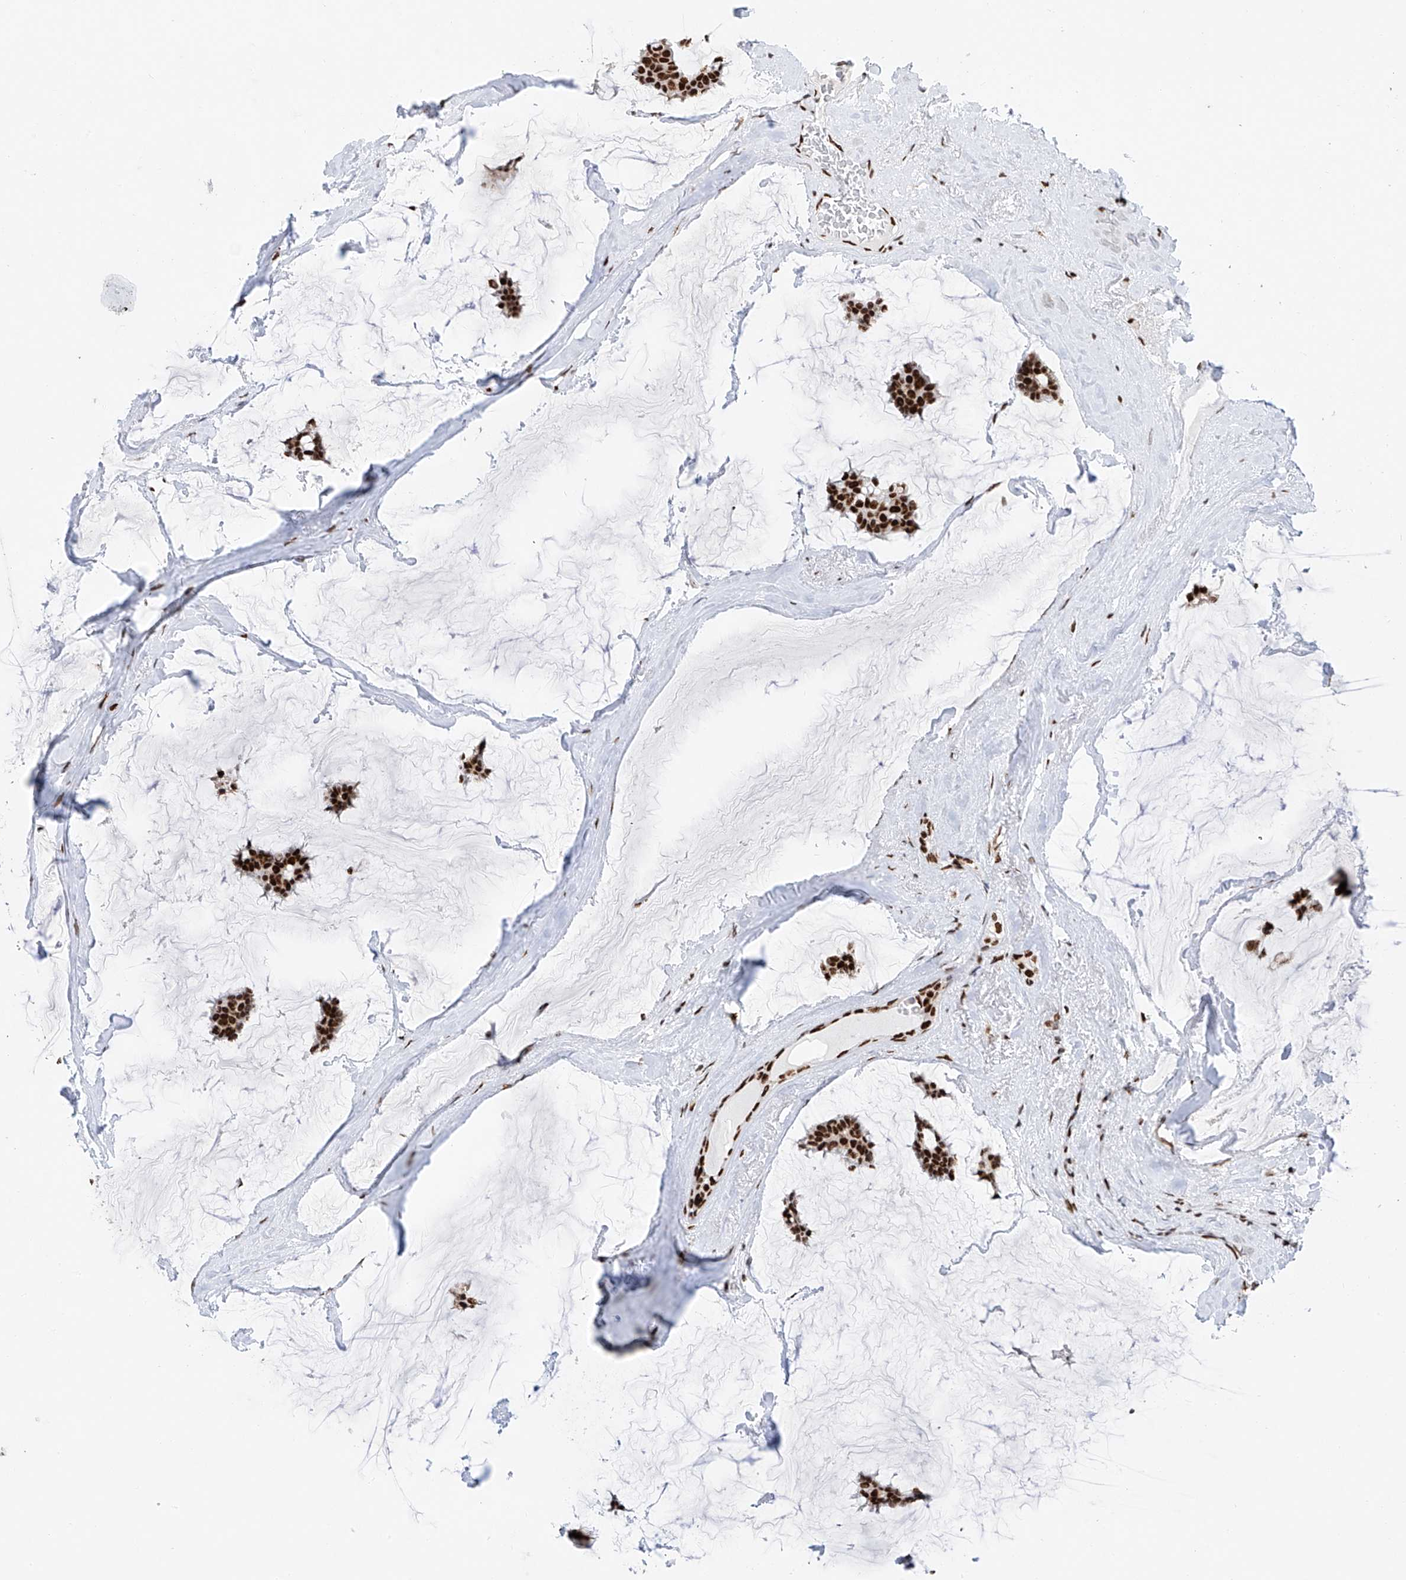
{"staining": {"intensity": "strong", "quantity": ">75%", "location": "nuclear"}, "tissue": "breast cancer", "cell_type": "Tumor cells", "image_type": "cancer", "snomed": [{"axis": "morphology", "description": "Duct carcinoma"}, {"axis": "topography", "description": "Breast"}], "caption": "Immunohistochemical staining of human infiltrating ductal carcinoma (breast) reveals strong nuclear protein positivity in approximately >75% of tumor cells.", "gene": "SRSF6", "patient": {"sex": "female", "age": 93}}